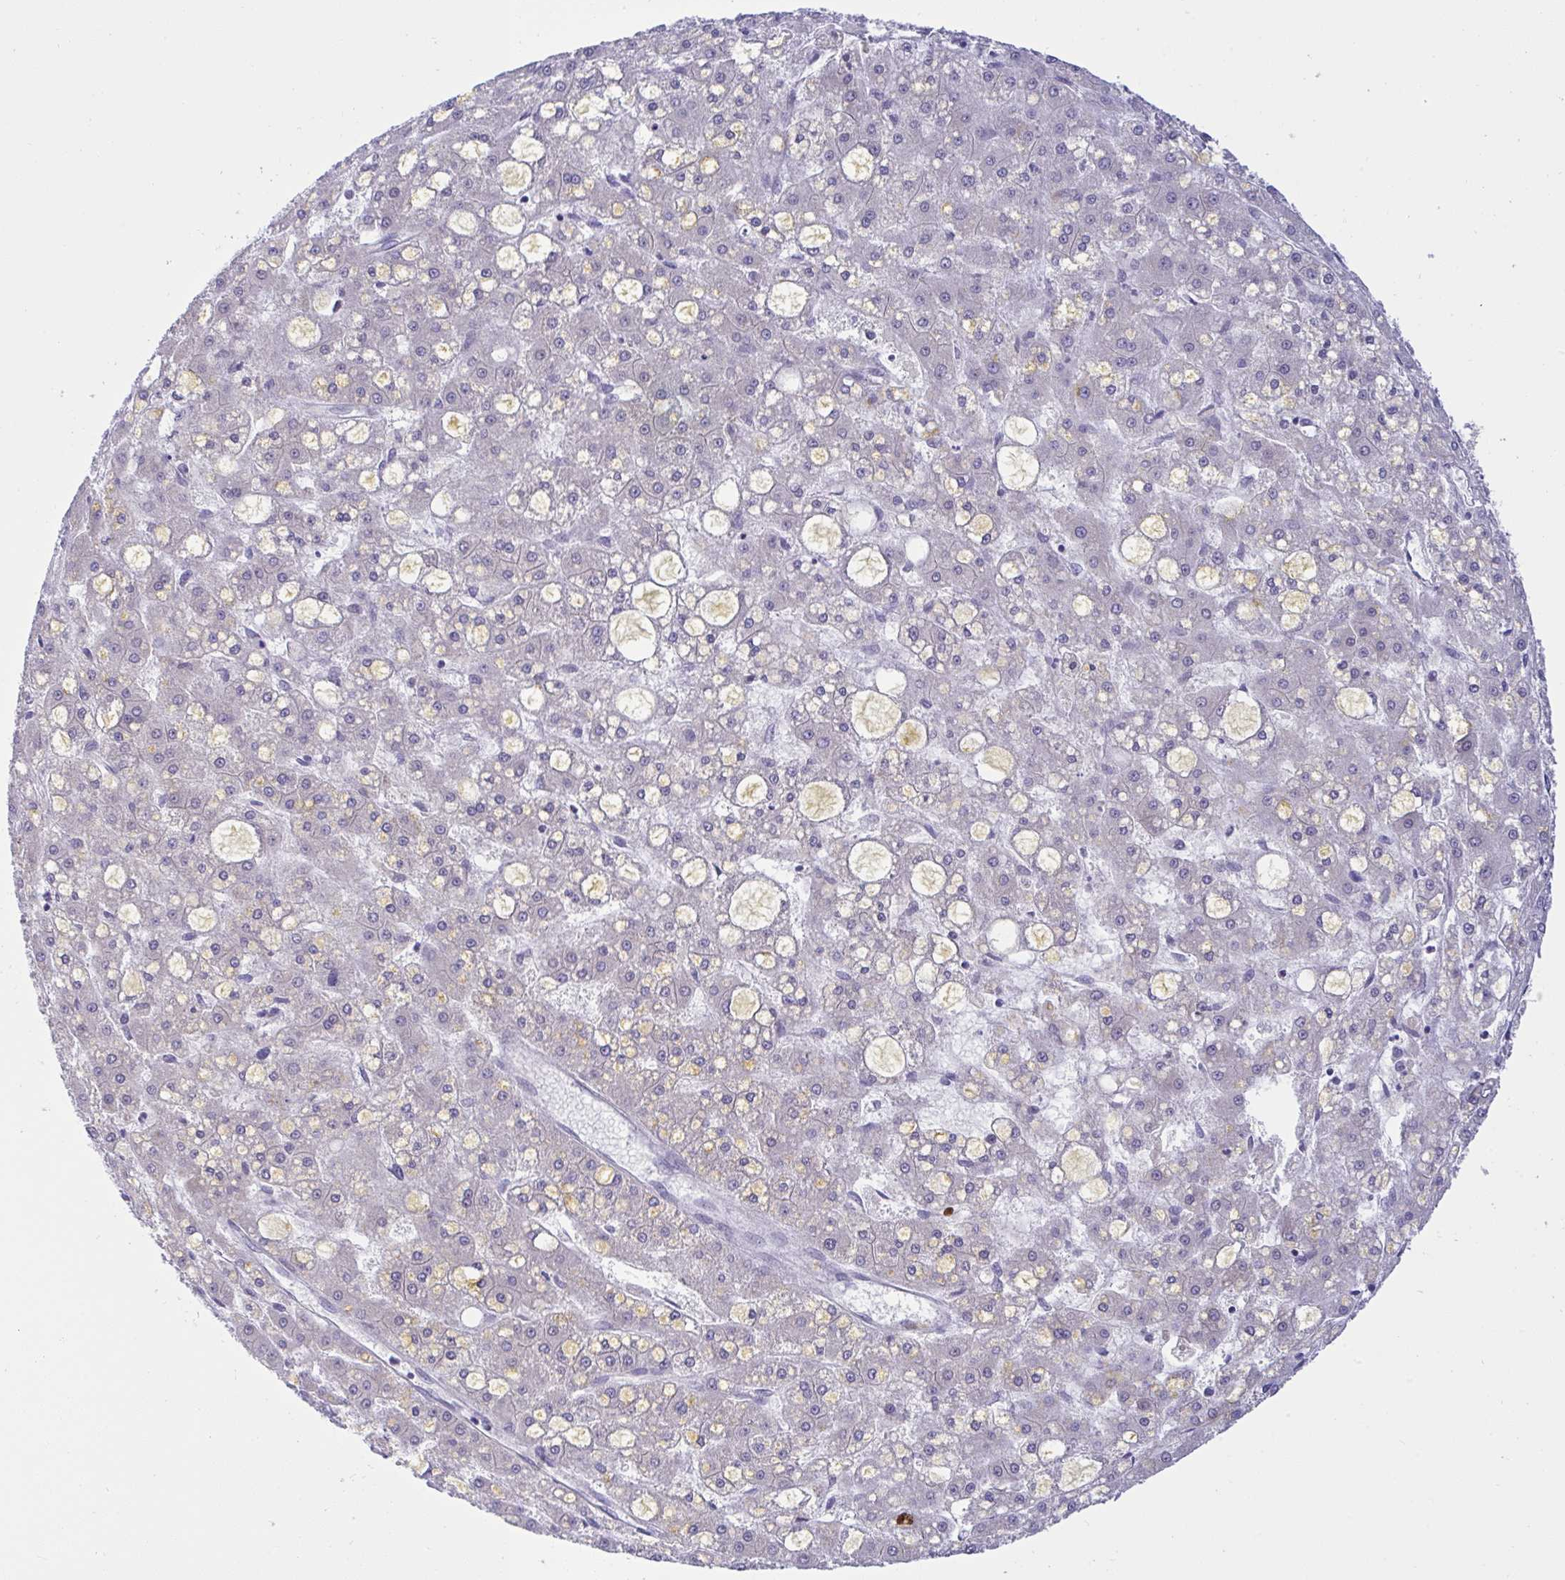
{"staining": {"intensity": "negative", "quantity": "none", "location": "none"}, "tissue": "liver cancer", "cell_type": "Tumor cells", "image_type": "cancer", "snomed": [{"axis": "morphology", "description": "Carcinoma, Hepatocellular, NOS"}, {"axis": "topography", "description": "Liver"}], "caption": "A photomicrograph of human hepatocellular carcinoma (liver) is negative for staining in tumor cells.", "gene": "TMEM41A", "patient": {"sex": "male", "age": 67}}